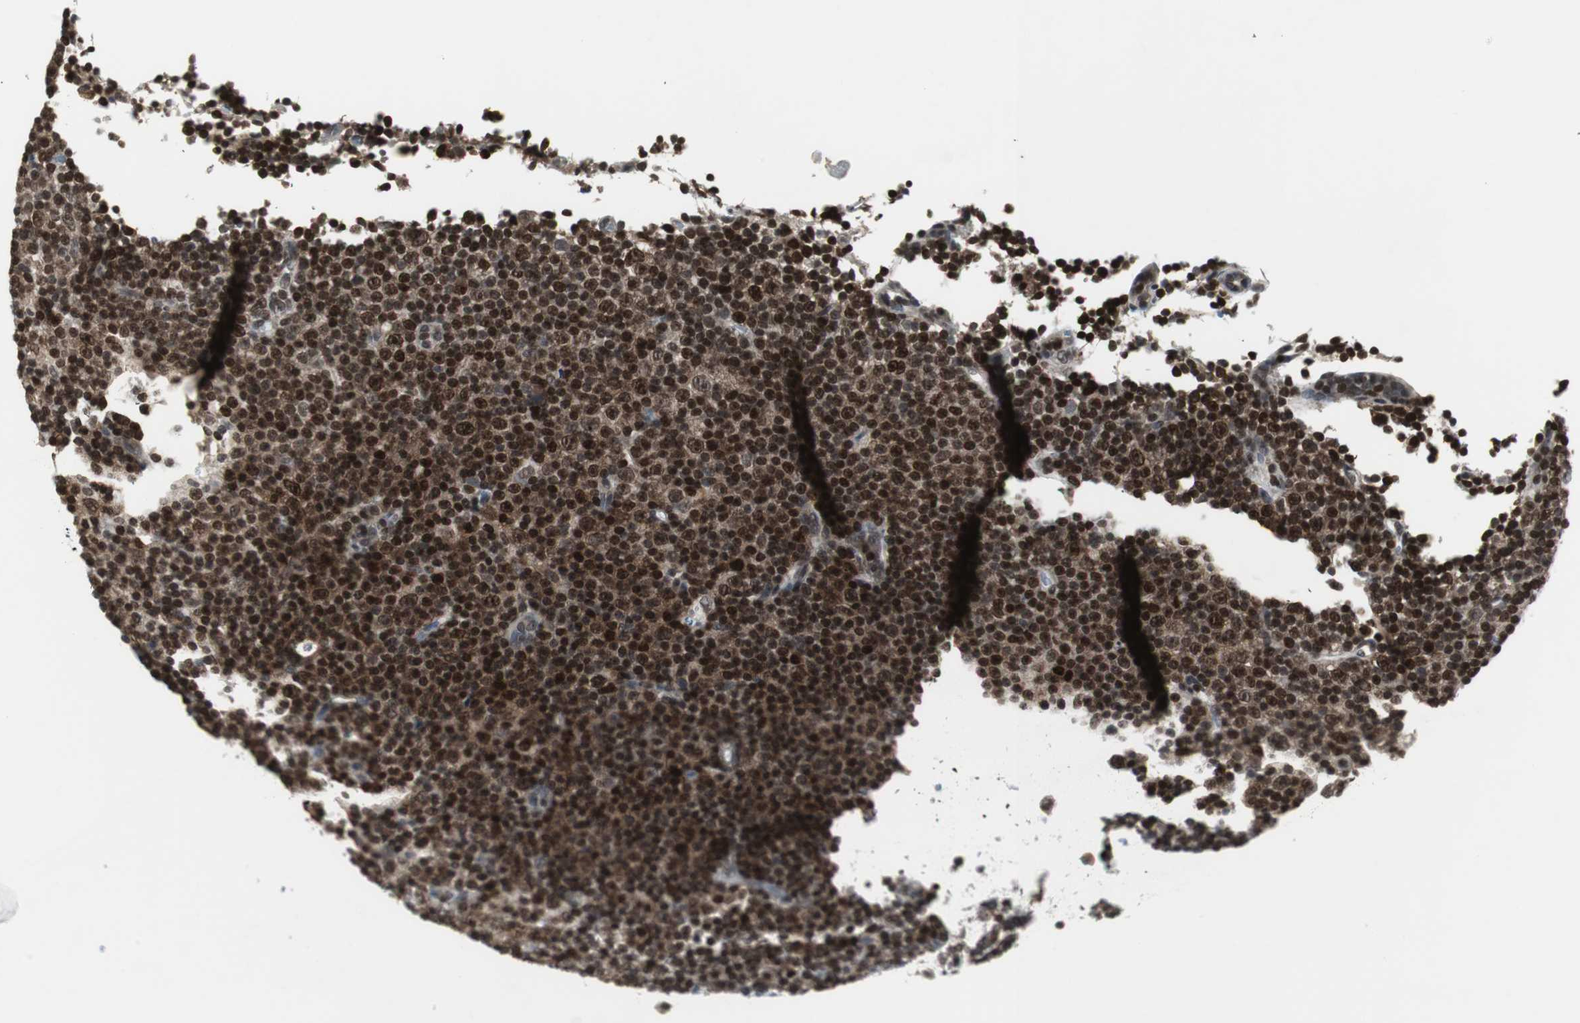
{"staining": {"intensity": "strong", "quantity": ">75%", "location": "cytoplasmic/membranous,nuclear"}, "tissue": "lymphoma", "cell_type": "Tumor cells", "image_type": "cancer", "snomed": [{"axis": "morphology", "description": "Malignant lymphoma, non-Hodgkin's type, Low grade"}, {"axis": "topography", "description": "Lymph node"}], "caption": "DAB immunohistochemical staining of malignant lymphoma, non-Hodgkin's type (low-grade) exhibits strong cytoplasmic/membranous and nuclear protein positivity in approximately >75% of tumor cells. (DAB (3,3'-diaminobenzidine) = brown stain, brightfield microscopy at high magnification).", "gene": "MPG", "patient": {"sex": "female", "age": 67}}